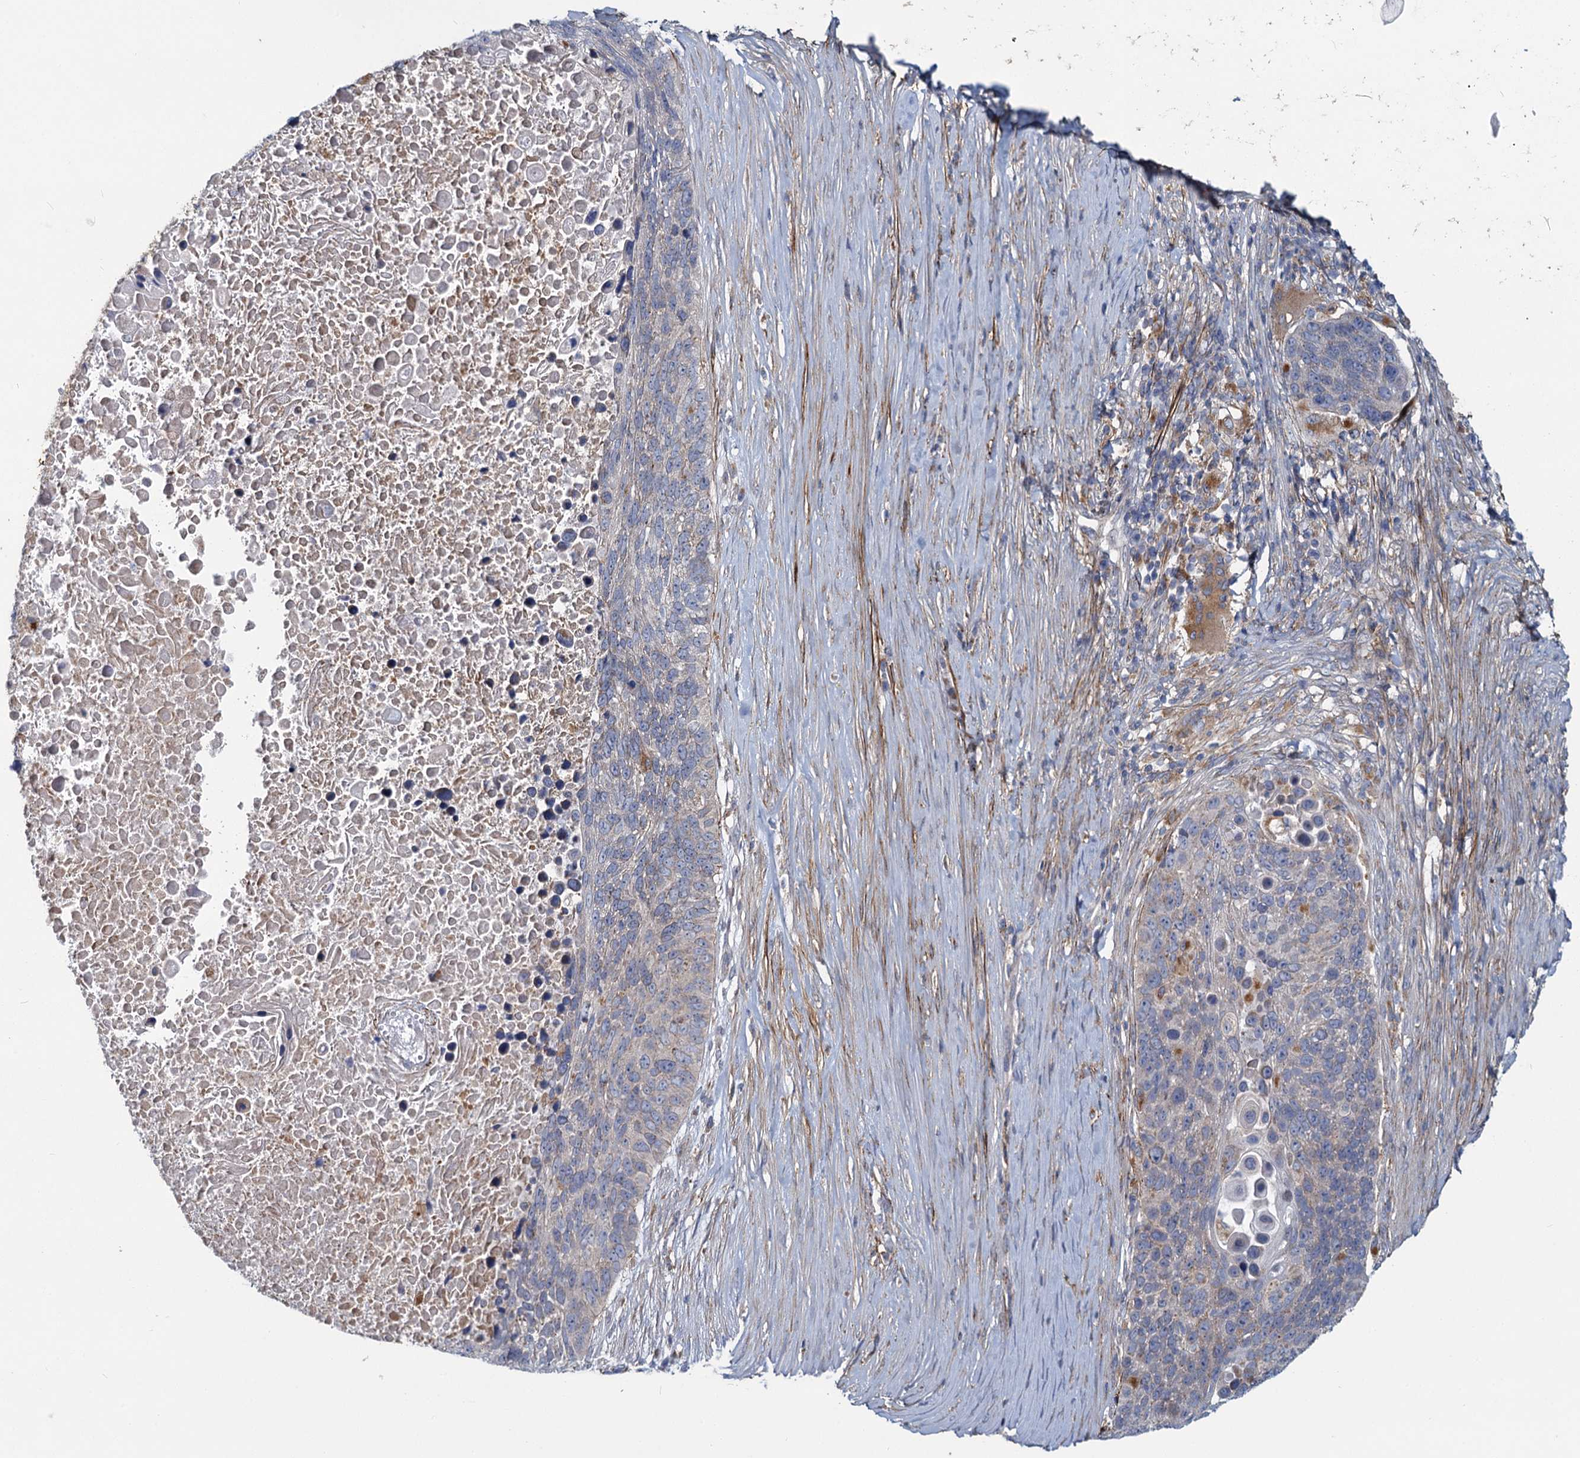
{"staining": {"intensity": "negative", "quantity": "none", "location": "none"}, "tissue": "lung cancer", "cell_type": "Tumor cells", "image_type": "cancer", "snomed": [{"axis": "morphology", "description": "Normal tissue, NOS"}, {"axis": "morphology", "description": "Squamous cell carcinoma, NOS"}, {"axis": "topography", "description": "Lymph node"}, {"axis": "topography", "description": "Lung"}], "caption": "Tumor cells are negative for protein expression in human squamous cell carcinoma (lung). (DAB IHC with hematoxylin counter stain).", "gene": "ADCY2", "patient": {"sex": "male", "age": 66}}